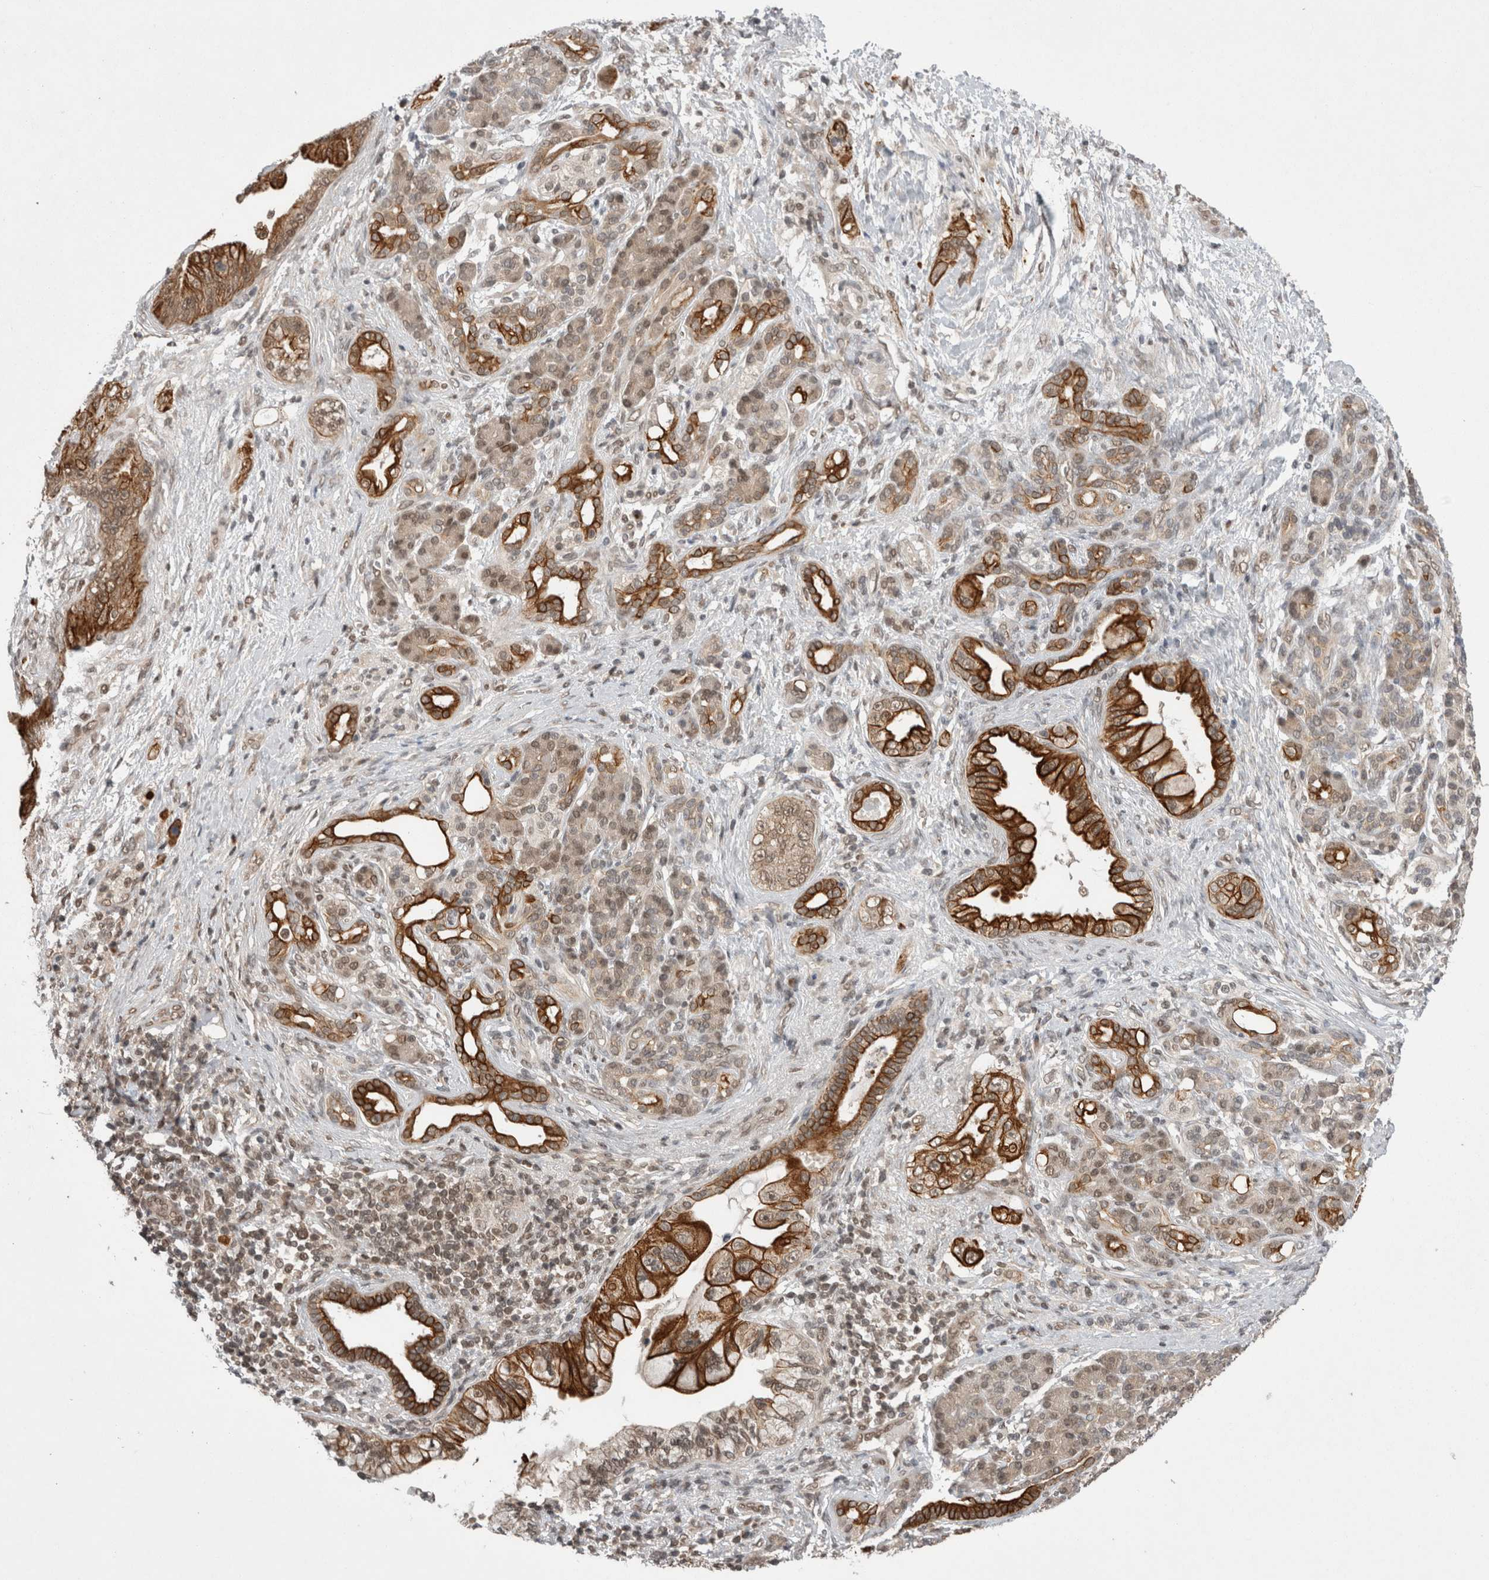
{"staining": {"intensity": "strong", "quantity": ">75%", "location": "cytoplasmic/membranous"}, "tissue": "pancreatic cancer", "cell_type": "Tumor cells", "image_type": "cancer", "snomed": [{"axis": "morphology", "description": "Adenocarcinoma, NOS"}, {"axis": "topography", "description": "Pancreas"}], "caption": "Protein expression analysis of pancreatic cancer (adenocarcinoma) exhibits strong cytoplasmic/membranous positivity in approximately >75% of tumor cells.", "gene": "ZNF341", "patient": {"sex": "male", "age": 59}}